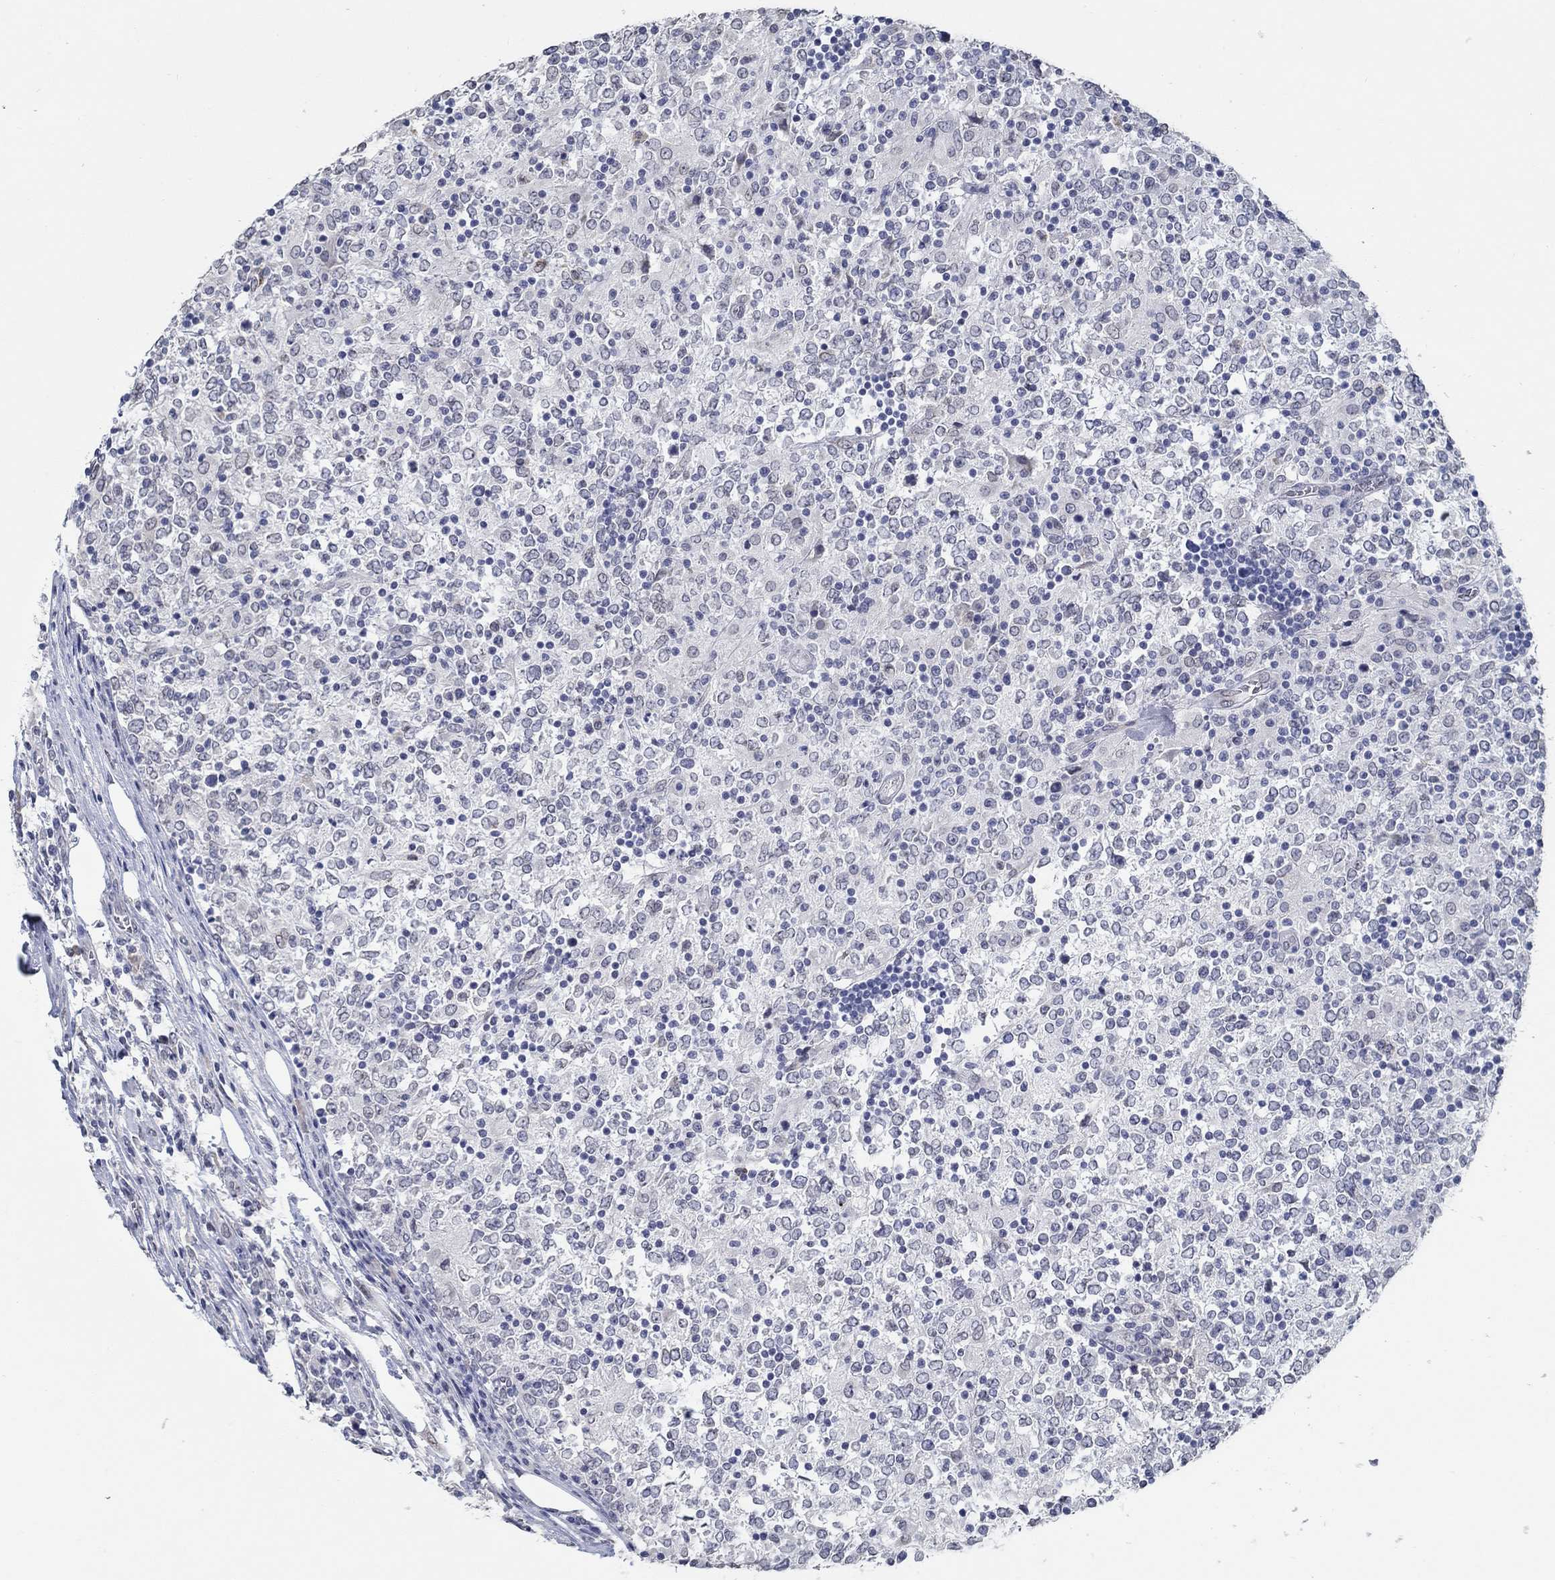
{"staining": {"intensity": "negative", "quantity": "none", "location": "none"}, "tissue": "lymphoma", "cell_type": "Tumor cells", "image_type": "cancer", "snomed": [{"axis": "morphology", "description": "Malignant lymphoma, non-Hodgkin's type, High grade"}, {"axis": "topography", "description": "Lymph node"}], "caption": "Lymphoma stained for a protein using IHC displays no staining tumor cells.", "gene": "NUP155", "patient": {"sex": "female", "age": 84}}